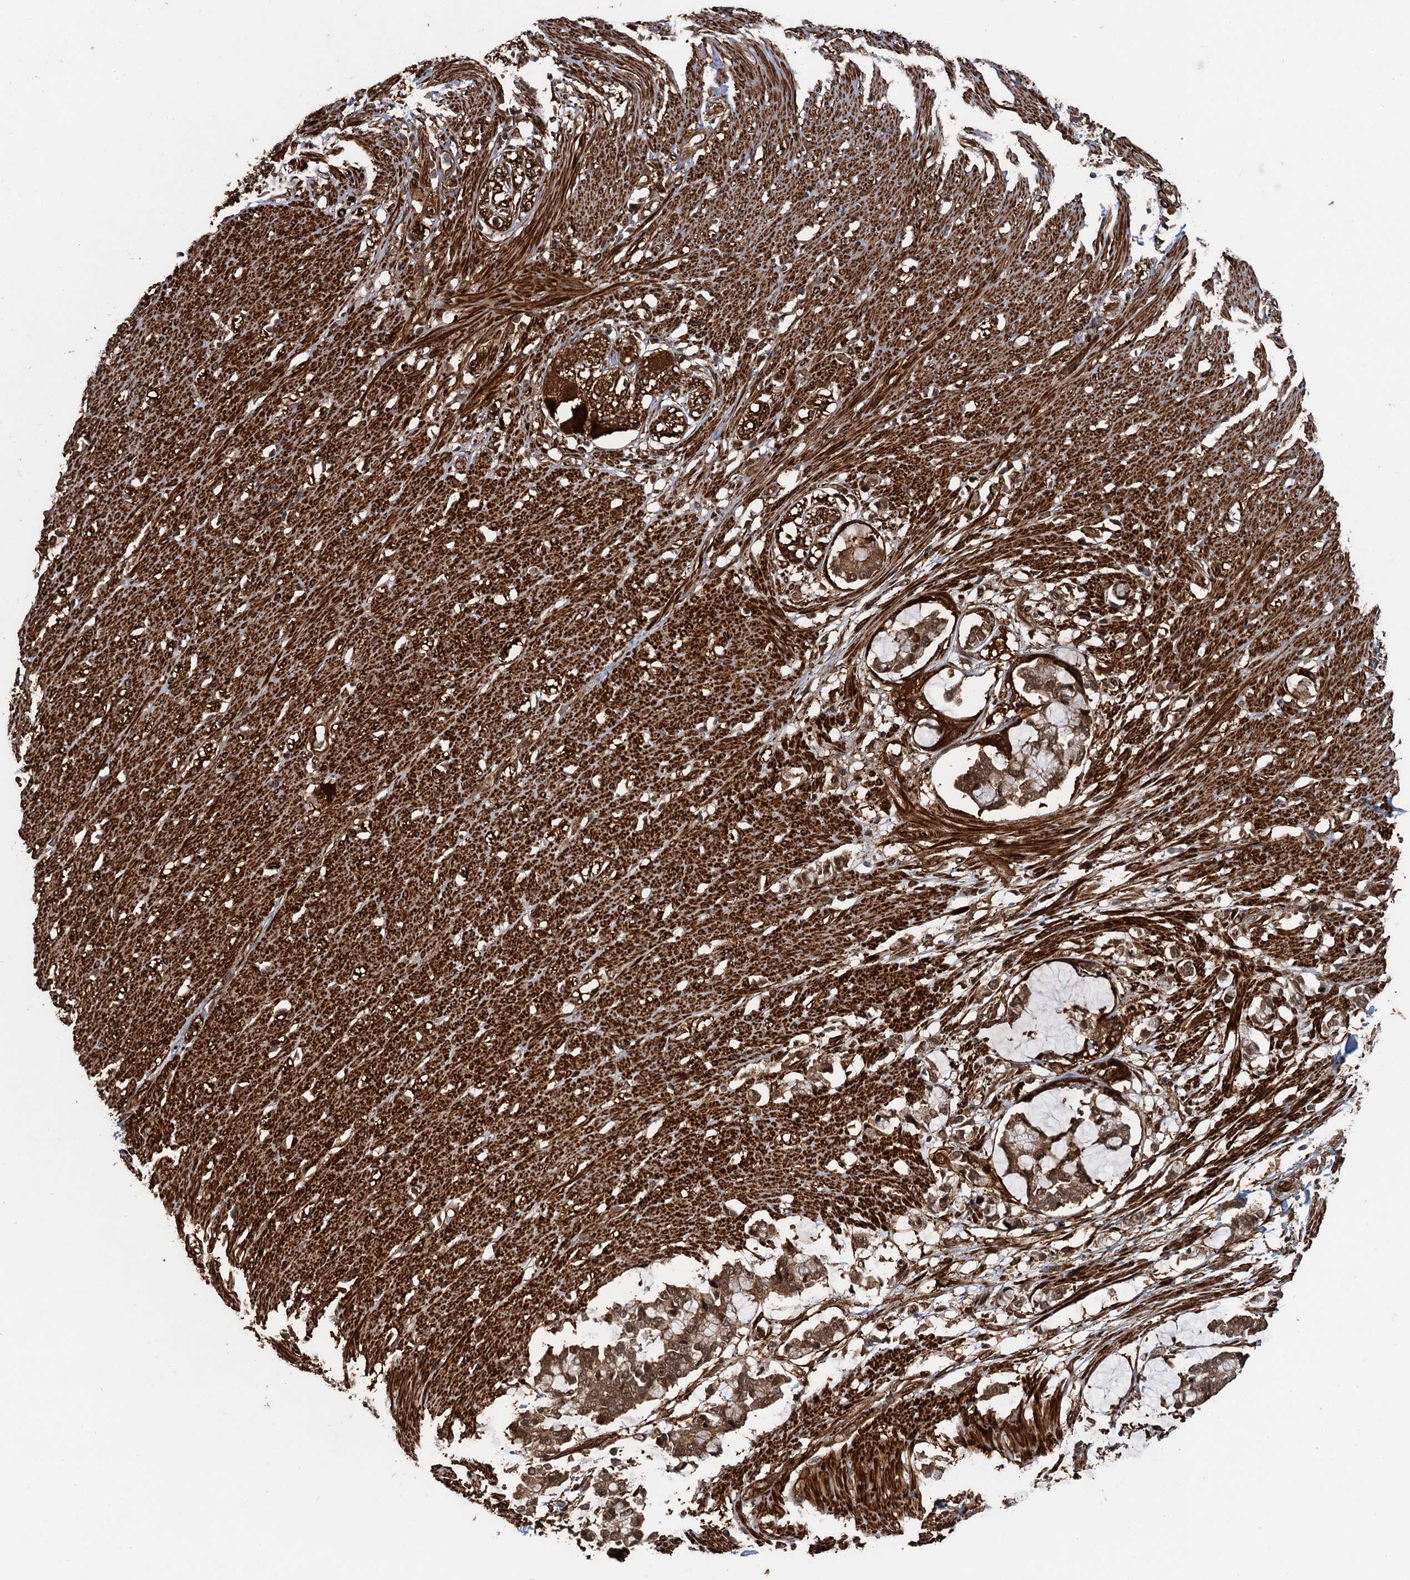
{"staining": {"intensity": "strong", "quantity": ">75%", "location": "cytoplasmic/membranous"}, "tissue": "smooth muscle", "cell_type": "Smooth muscle cells", "image_type": "normal", "snomed": [{"axis": "morphology", "description": "Normal tissue, NOS"}, {"axis": "morphology", "description": "Adenocarcinoma, NOS"}, {"axis": "topography", "description": "Colon"}, {"axis": "topography", "description": "Peripheral nerve tissue"}], "caption": "Immunohistochemical staining of benign human smooth muscle shows >75% levels of strong cytoplasmic/membranous protein expression in about >75% of smooth muscle cells.", "gene": "SNRNP25", "patient": {"sex": "male", "age": 14}}